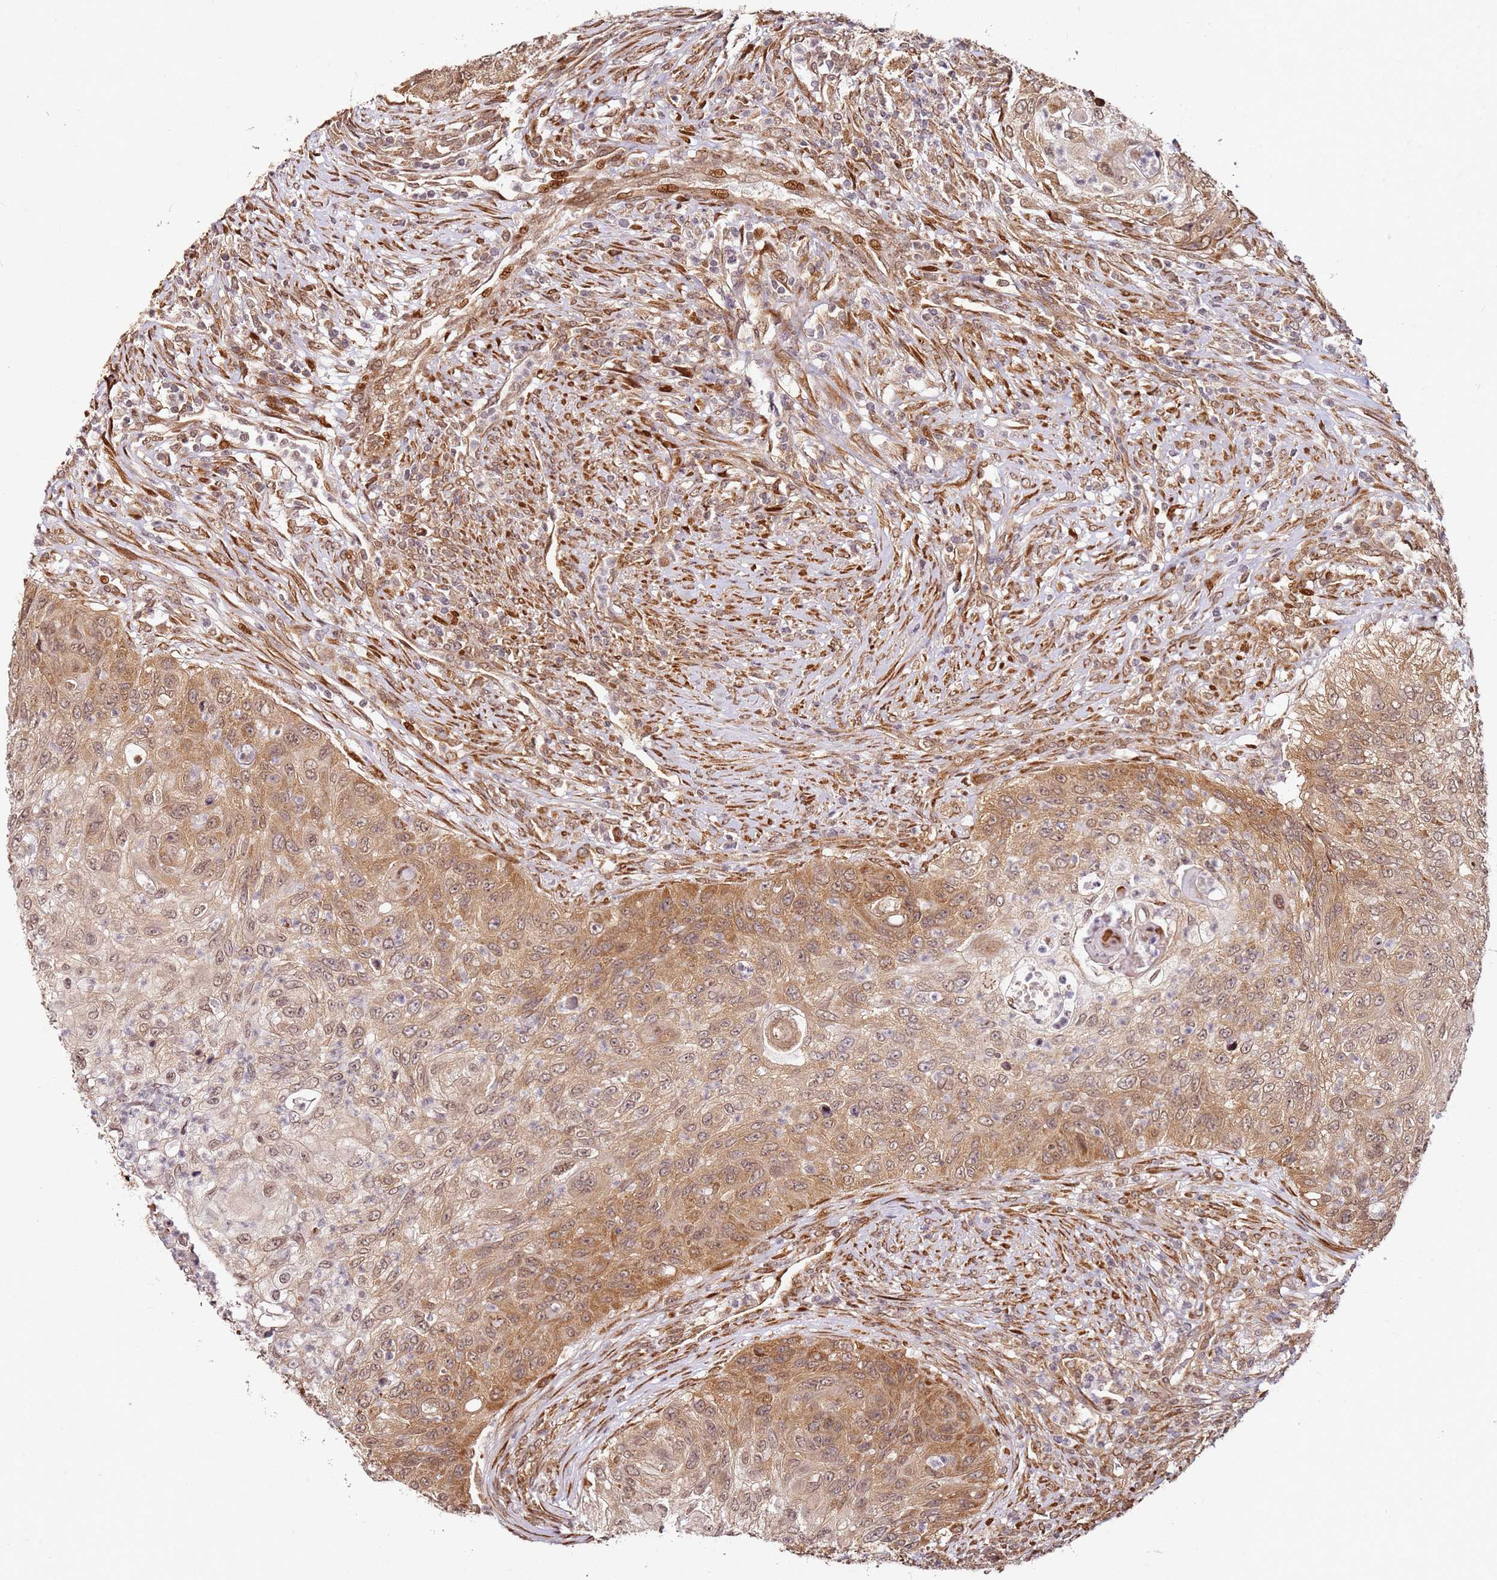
{"staining": {"intensity": "moderate", "quantity": ">75%", "location": "cytoplasmic/membranous,nuclear"}, "tissue": "urothelial cancer", "cell_type": "Tumor cells", "image_type": "cancer", "snomed": [{"axis": "morphology", "description": "Urothelial carcinoma, High grade"}, {"axis": "topography", "description": "Urinary bladder"}], "caption": "Protein expression analysis of human urothelial carcinoma (high-grade) reveals moderate cytoplasmic/membranous and nuclear expression in about >75% of tumor cells.", "gene": "RPS3A", "patient": {"sex": "female", "age": 60}}